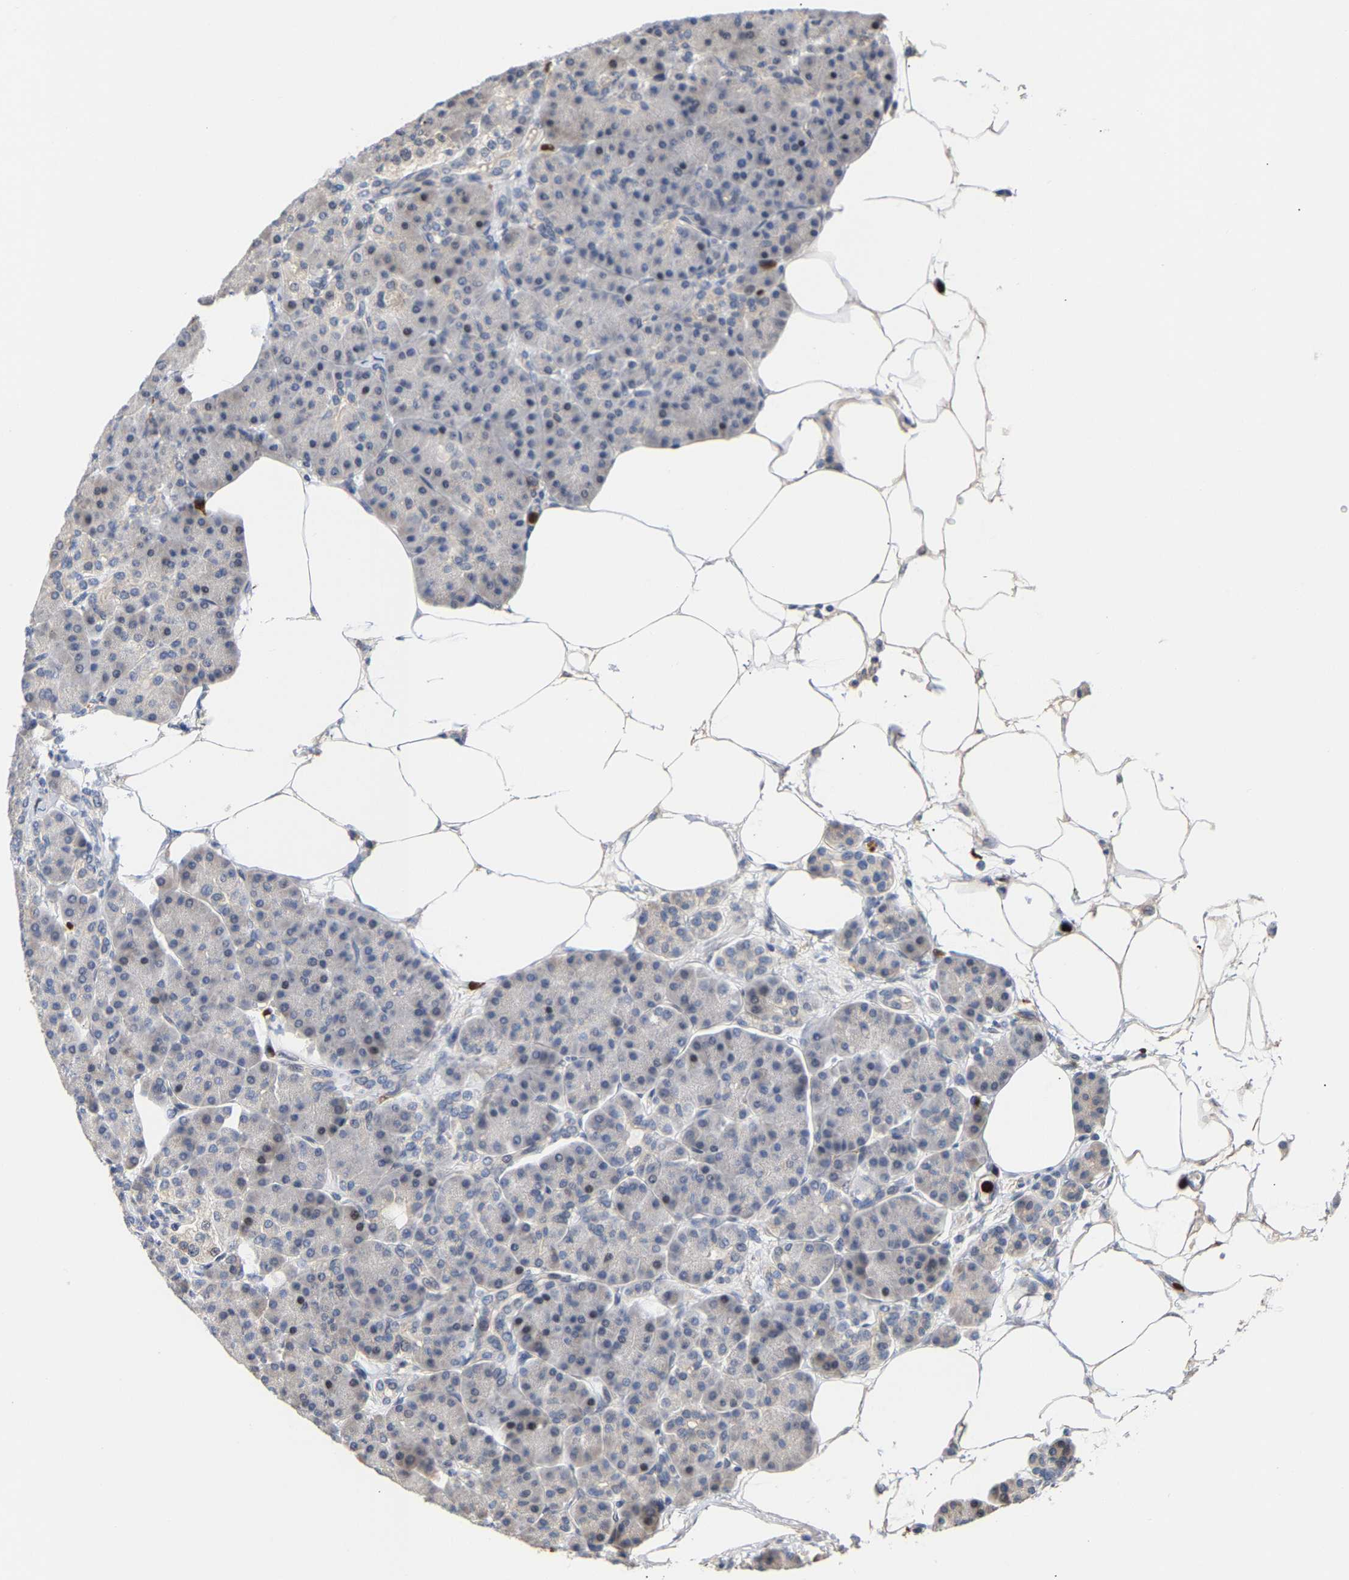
{"staining": {"intensity": "weak", "quantity": "<25%", "location": "cytoplasmic/membranous"}, "tissue": "pancreas", "cell_type": "Exocrine glandular cells", "image_type": "normal", "snomed": [{"axis": "morphology", "description": "Normal tissue, NOS"}, {"axis": "topography", "description": "Pancreas"}], "caption": "This is an IHC image of normal human pancreas. There is no expression in exocrine glandular cells.", "gene": "TDRD7", "patient": {"sex": "female", "age": 70}}